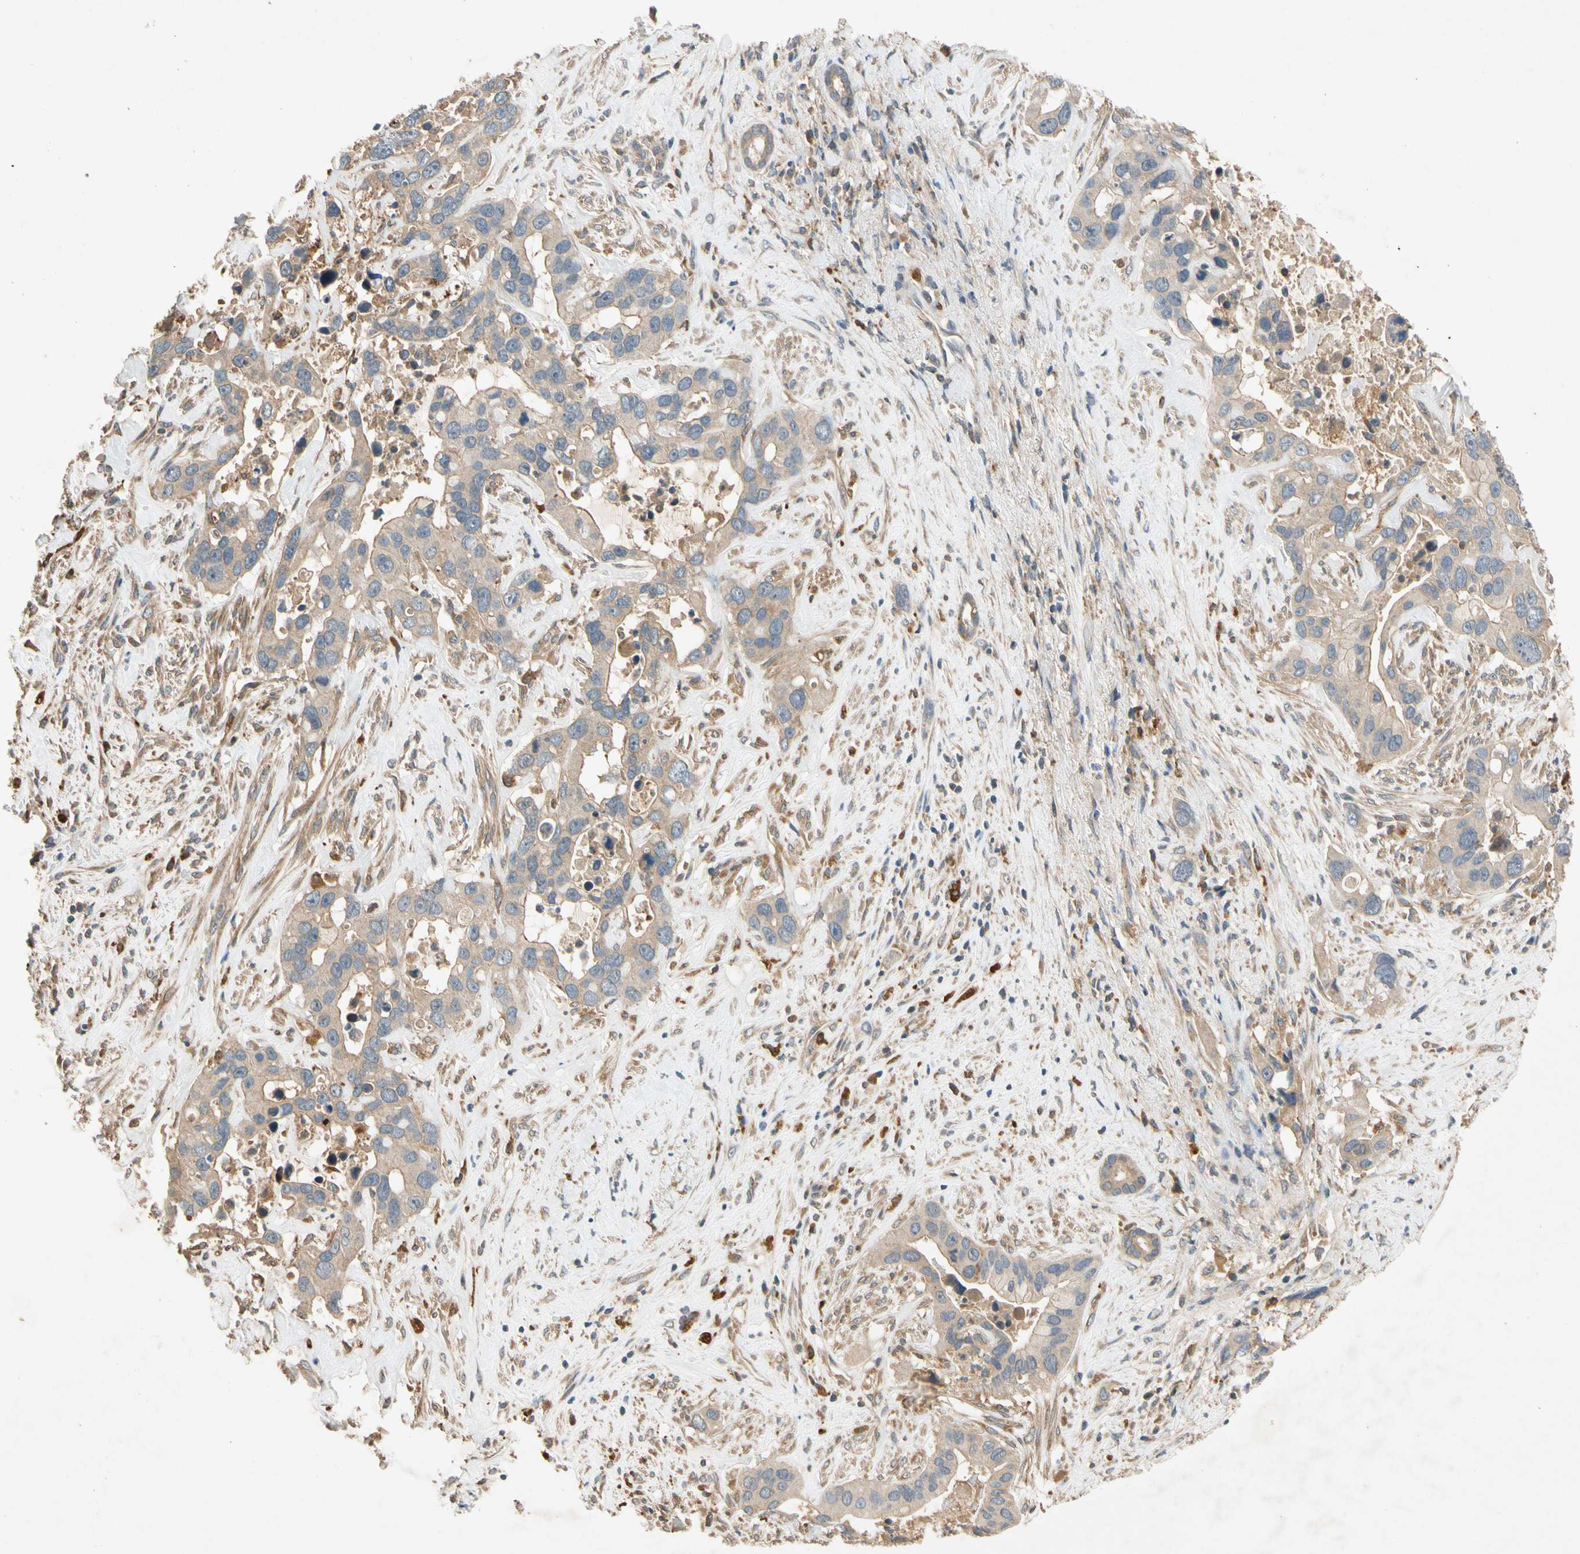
{"staining": {"intensity": "weak", "quantity": "<25%", "location": "cytoplasmic/membranous"}, "tissue": "liver cancer", "cell_type": "Tumor cells", "image_type": "cancer", "snomed": [{"axis": "morphology", "description": "Cholangiocarcinoma"}, {"axis": "topography", "description": "Liver"}], "caption": "Liver cancer was stained to show a protein in brown. There is no significant staining in tumor cells.", "gene": "USP46", "patient": {"sex": "female", "age": 65}}